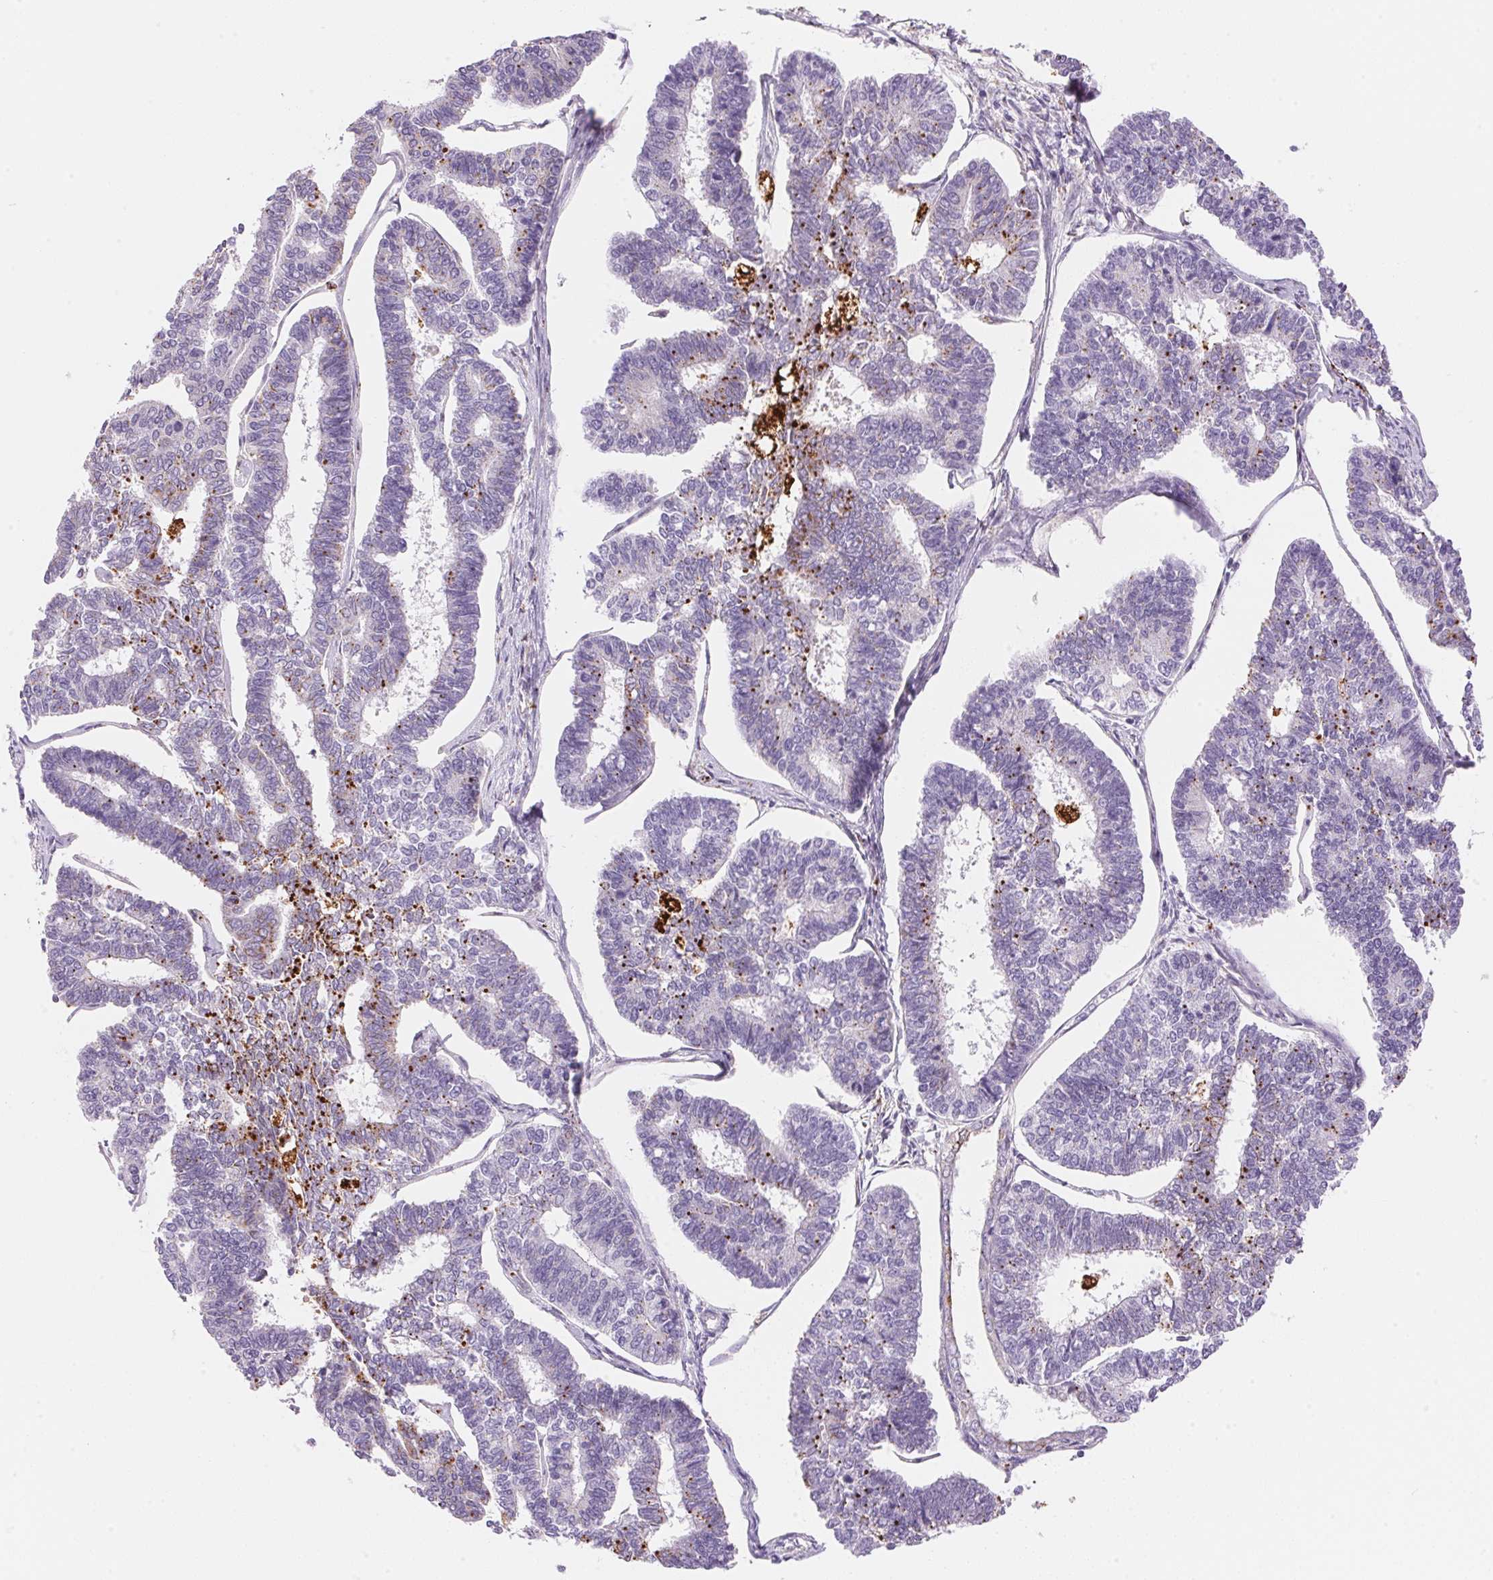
{"staining": {"intensity": "strong", "quantity": "<25%", "location": "cytoplasmic/membranous"}, "tissue": "endometrial cancer", "cell_type": "Tumor cells", "image_type": "cancer", "snomed": [{"axis": "morphology", "description": "Adenocarcinoma, NOS"}, {"axis": "topography", "description": "Endometrium"}], "caption": "Protein staining shows strong cytoplasmic/membranous staining in about <25% of tumor cells in endometrial adenocarcinoma. (DAB (3,3'-diaminobenzidine) IHC, brown staining for protein, blue staining for nuclei).", "gene": "TEKT1", "patient": {"sex": "female", "age": 70}}